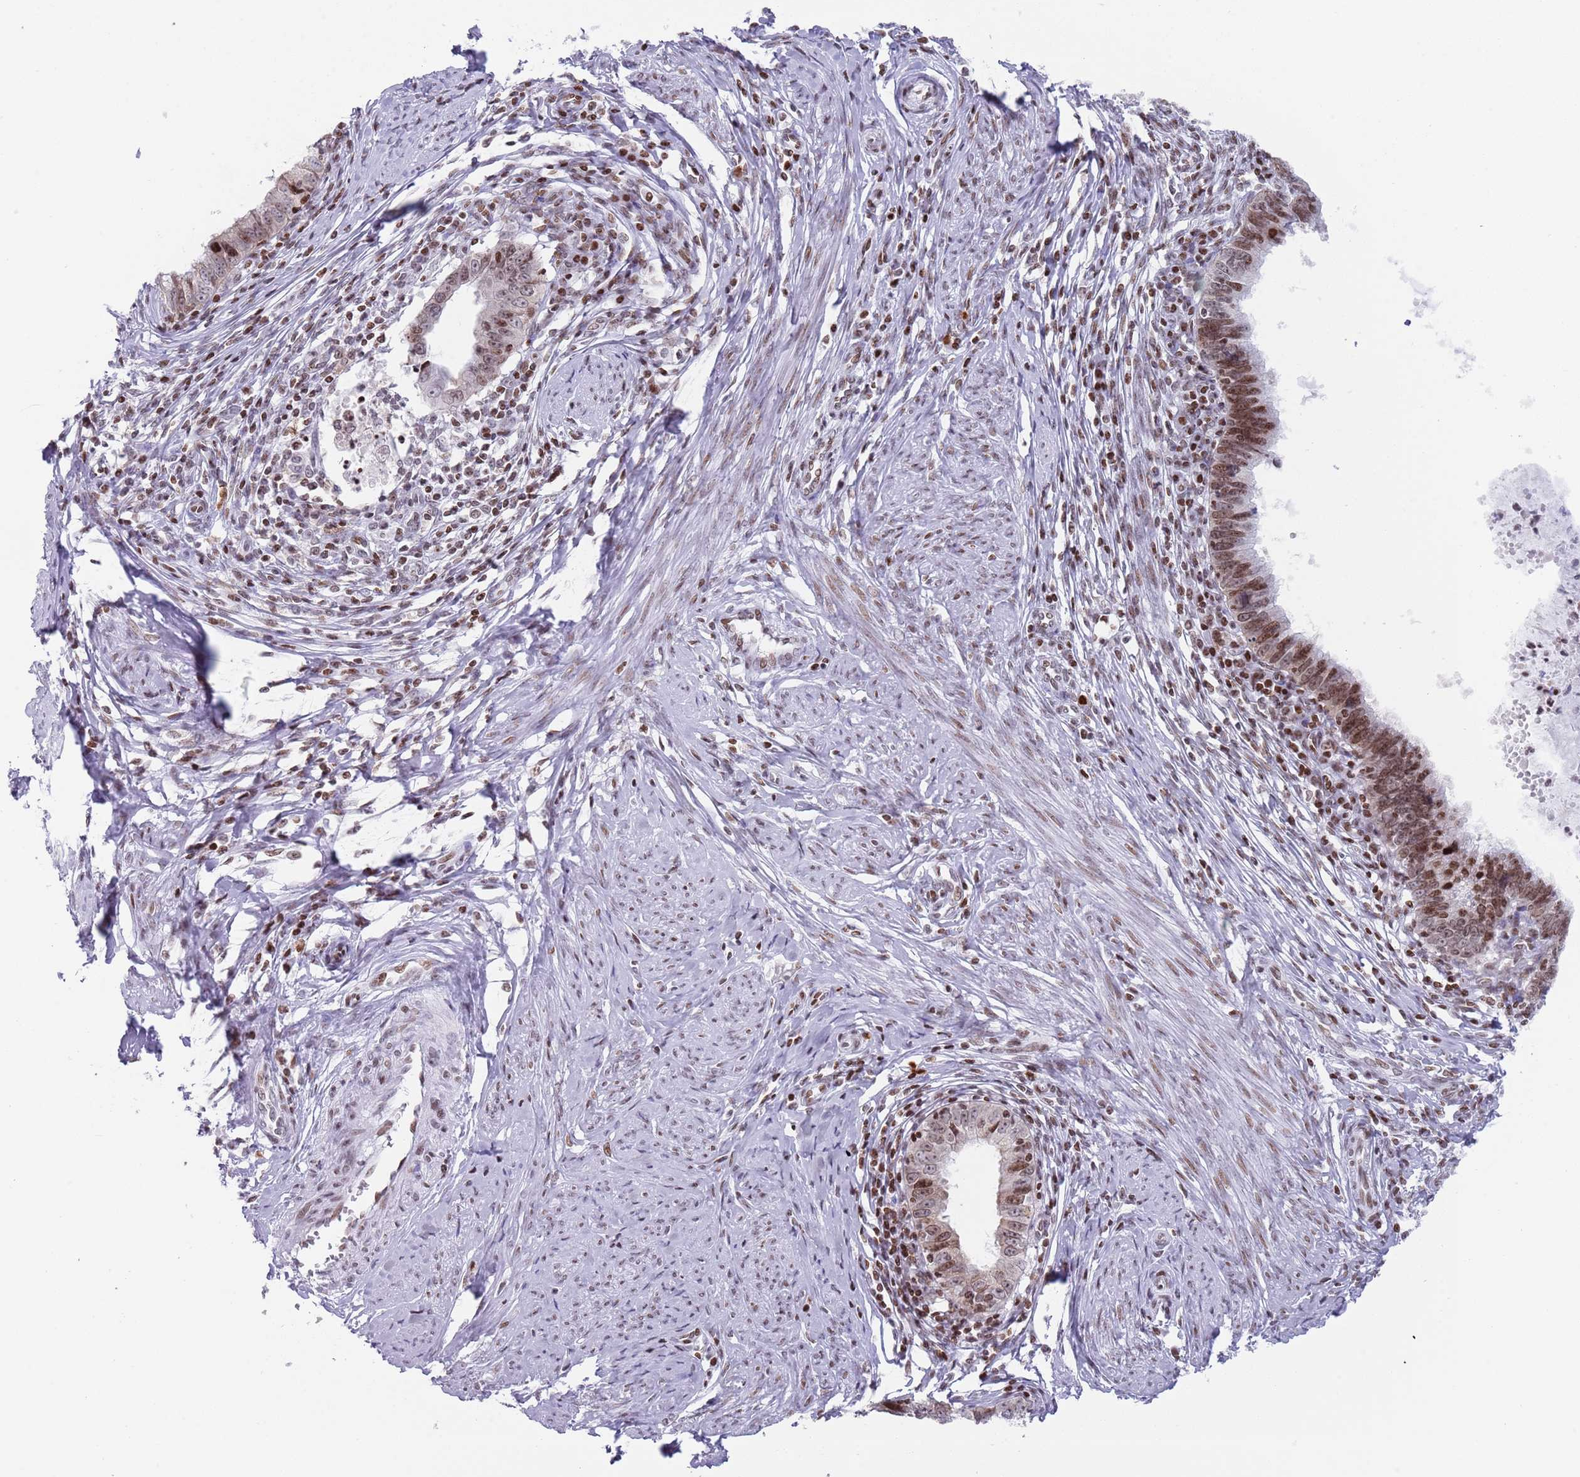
{"staining": {"intensity": "moderate", "quantity": ">75%", "location": "nuclear"}, "tissue": "cervical cancer", "cell_type": "Tumor cells", "image_type": "cancer", "snomed": [{"axis": "morphology", "description": "Adenocarcinoma, NOS"}, {"axis": "topography", "description": "Cervix"}], "caption": "Cervical cancer (adenocarcinoma) stained with a brown dye demonstrates moderate nuclear positive staining in about >75% of tumor cells.", "gene": "HDAC8", "patient": {"sex": "female", "age": 36}}